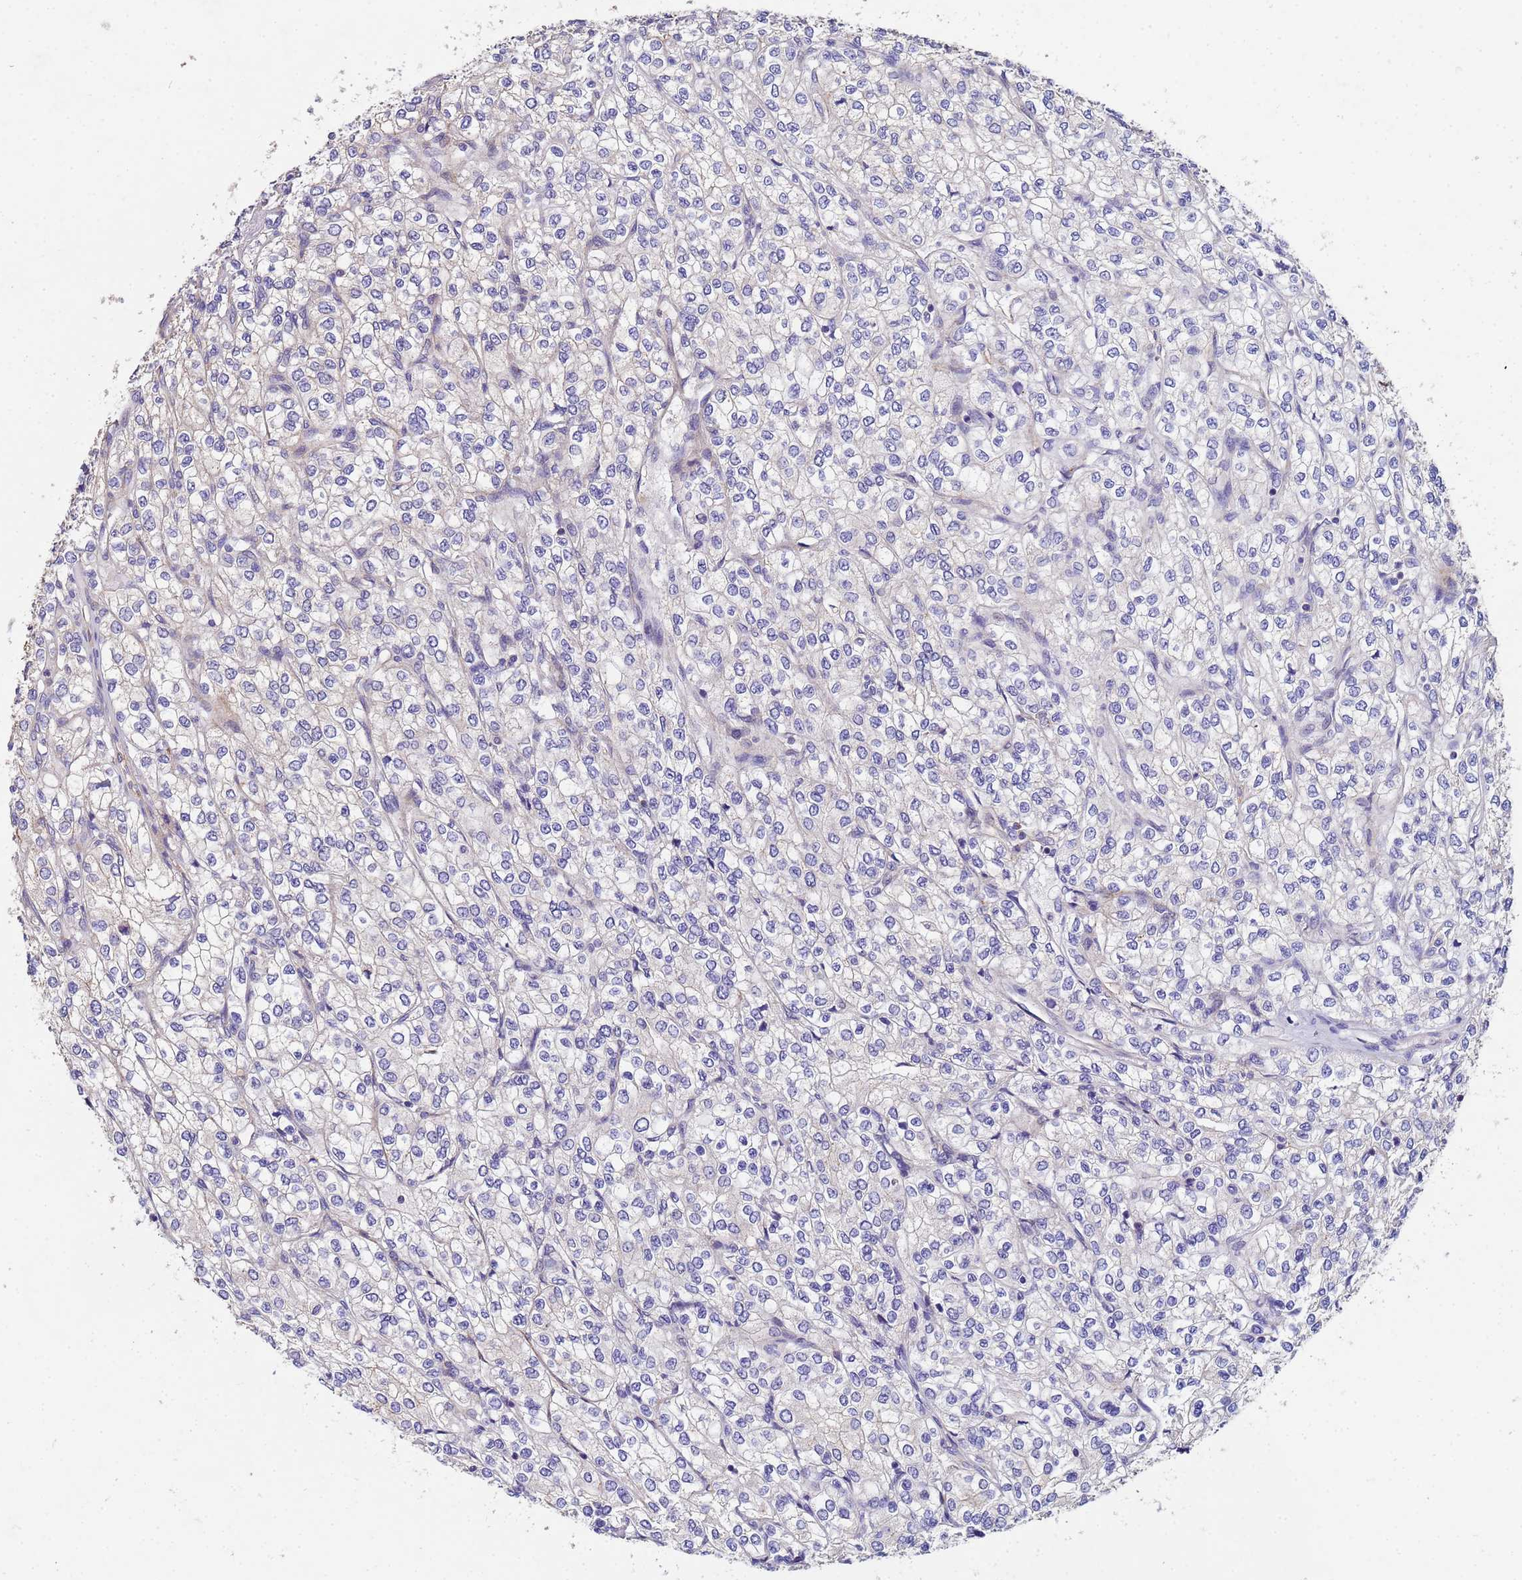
{"staining": {"intensity": "negative", "quantity": "none", "location": "none"}, "tissue": "renal cancer", "cell_type": "Tumor cells", "image_type": "cancer", "snomed": [{"axis": "morphology", "description": "Adenocarcinoma, NOS"}, {"axis": "topography", "description": "Kidney"}], "caption": "Immunohistochemistry of human adenocarcinoma (renal) exhibits no positivity in tumor cells.", "gene": "CDC34", "patient": {"sex": "male", "age": 80}}